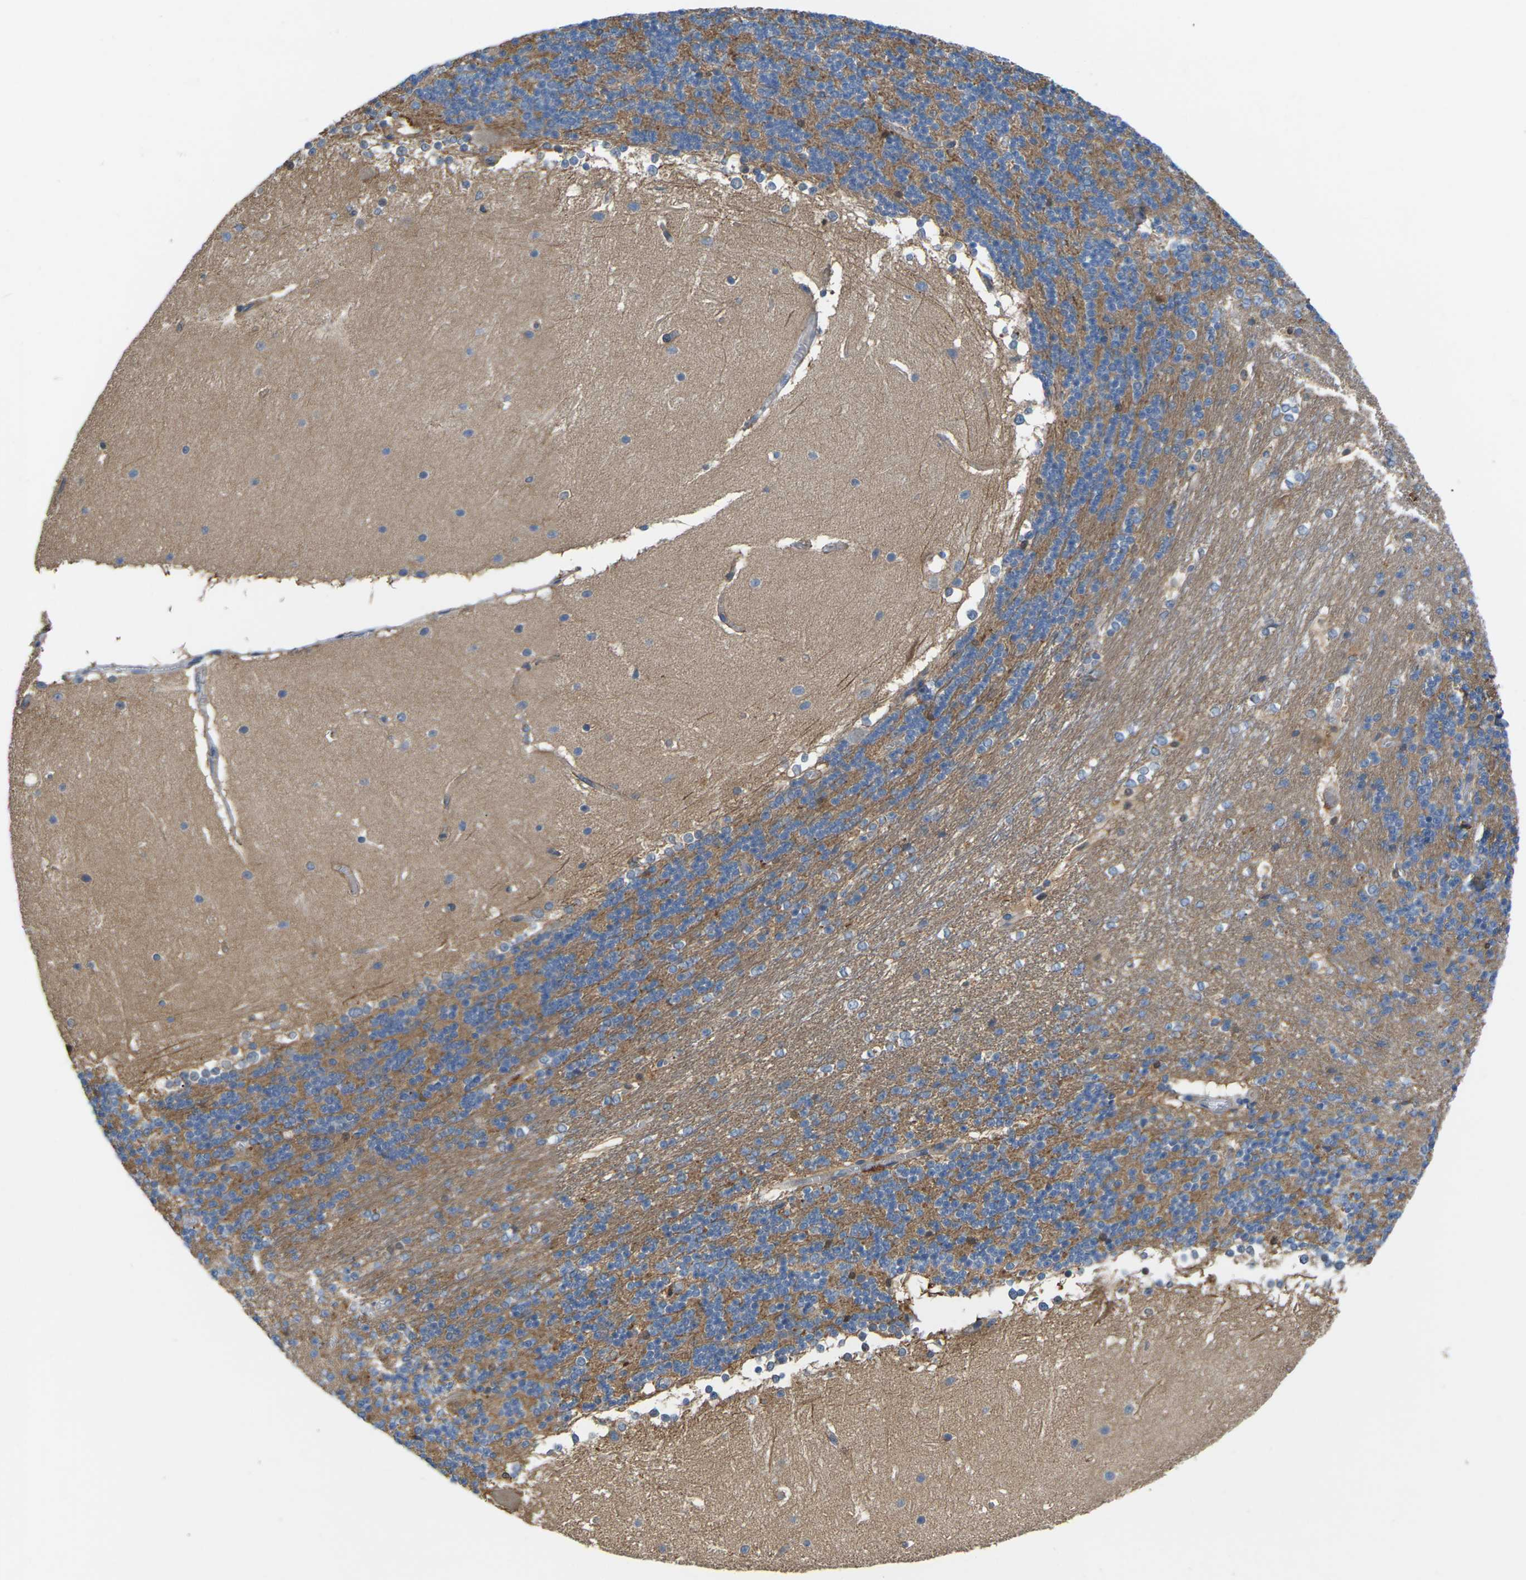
{"staining": {"intensity": "moderate", "quantity": ">75%", "location": "cytoplasmic/membranous"}, "tissue": "cerebellum", "cell_type": "Cells in granular layer", "image_type": "normal", "snomed": [{"axis": "morphology", "description": "Normal tissue, NOS"}, {"axis": "topography", "description": "Cerebellum"}], "caption": "Cerebellum was stained to show a protein in brown. There is medium levels of moderate cytoplasmic/membranous positivity in approximately >75% of cells in granular layer. (DAB = brown stain, brightfield microscopy at high magnification).", "gene": "SCNN1A", "patient": {"sex": "female", "age": 19}}